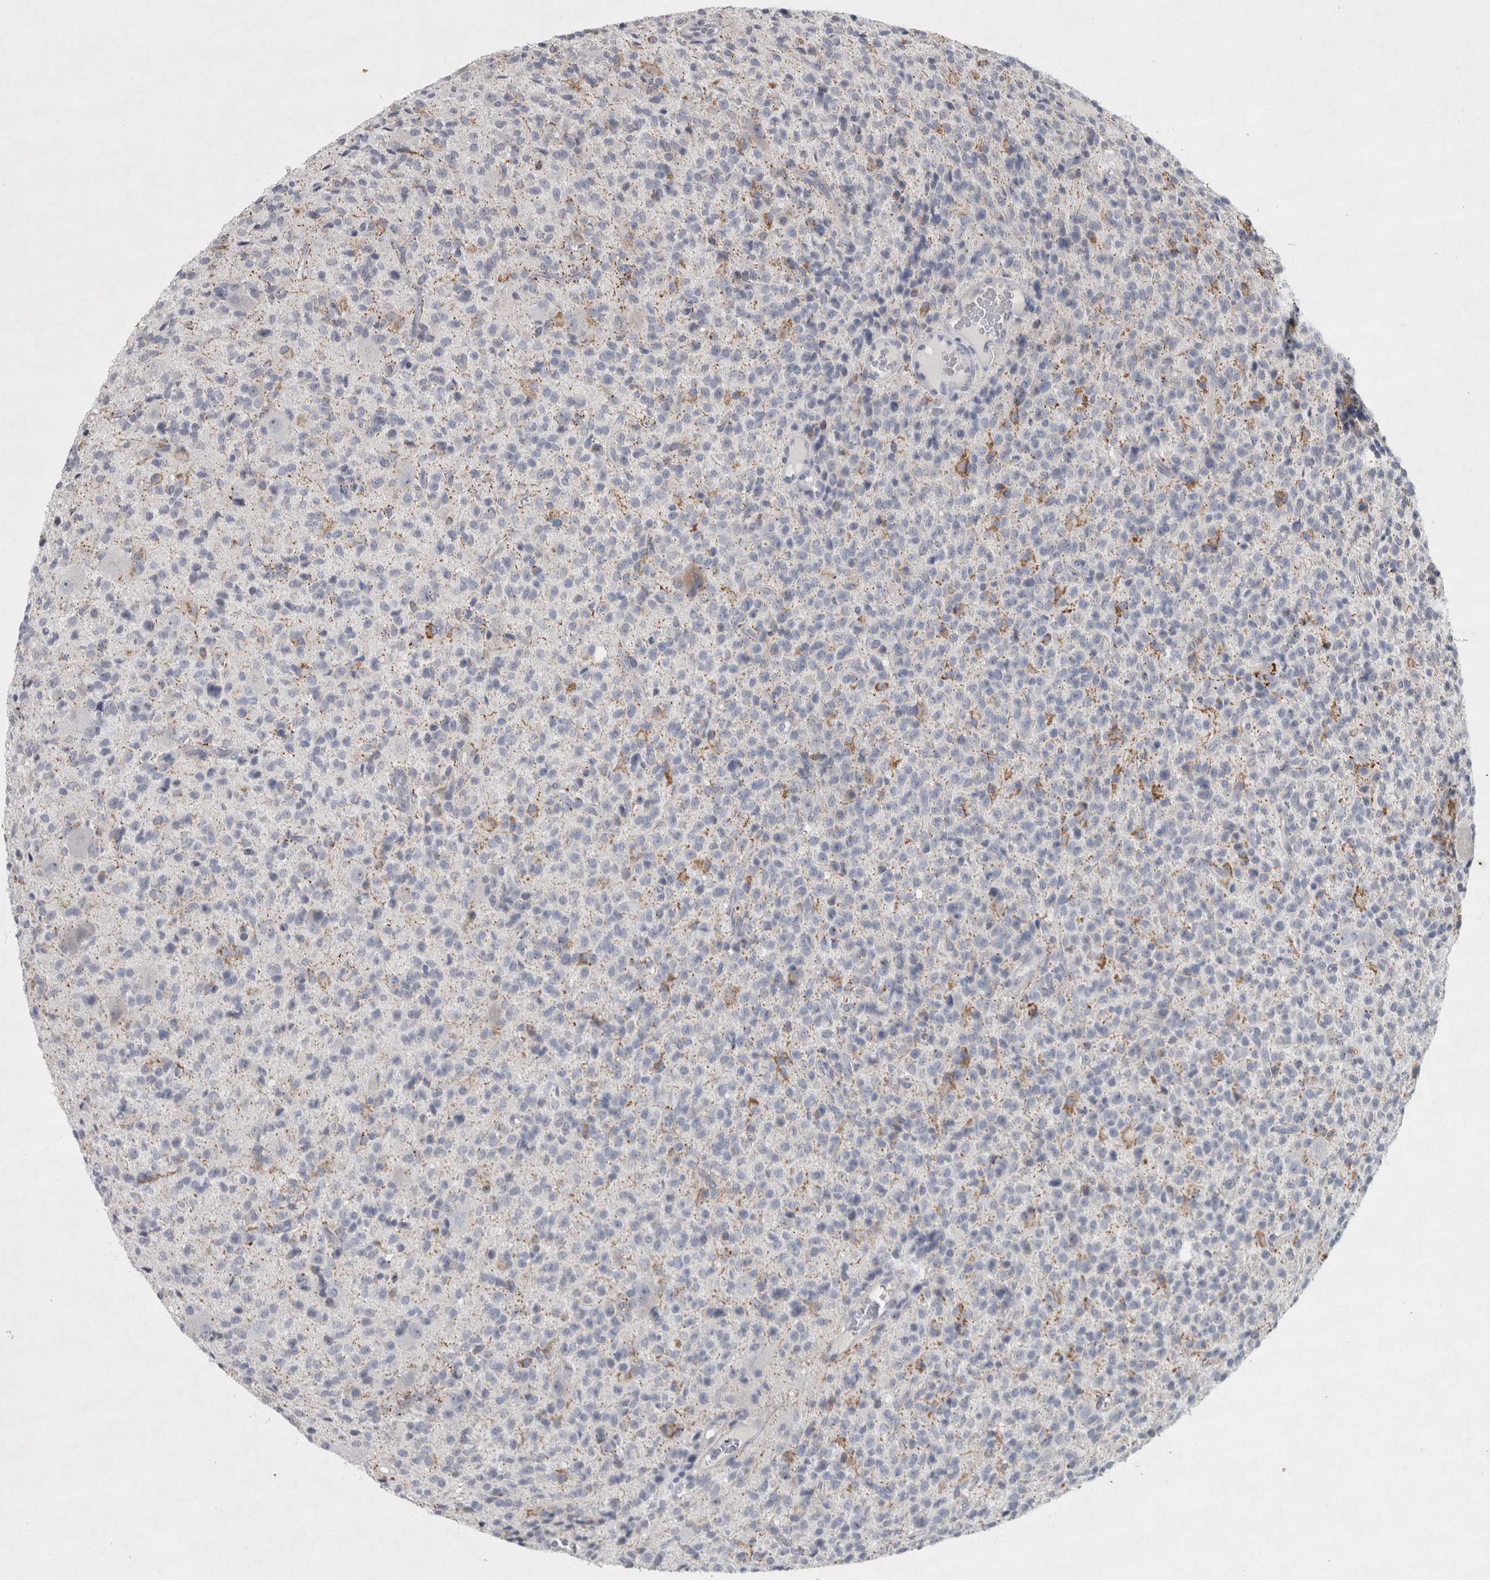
{"staining": {"intensity": "negative", "quantity": "none", "location": "none"}, "tissue": "glioma", "cell_type": "Tumor cells", "image_type": "cancer", "snomed": [{"axis": "morphology", "description": "Glioma, malignant, High grade"}, {"axis": "topography", "description": "Brain"}], "caption": "This is an immunohistochemistry photomicrograph of glioma. There is no positivity in tumor cells.", "gene": "WNT7A", "patient": {"sex": "male", "age": 34}}